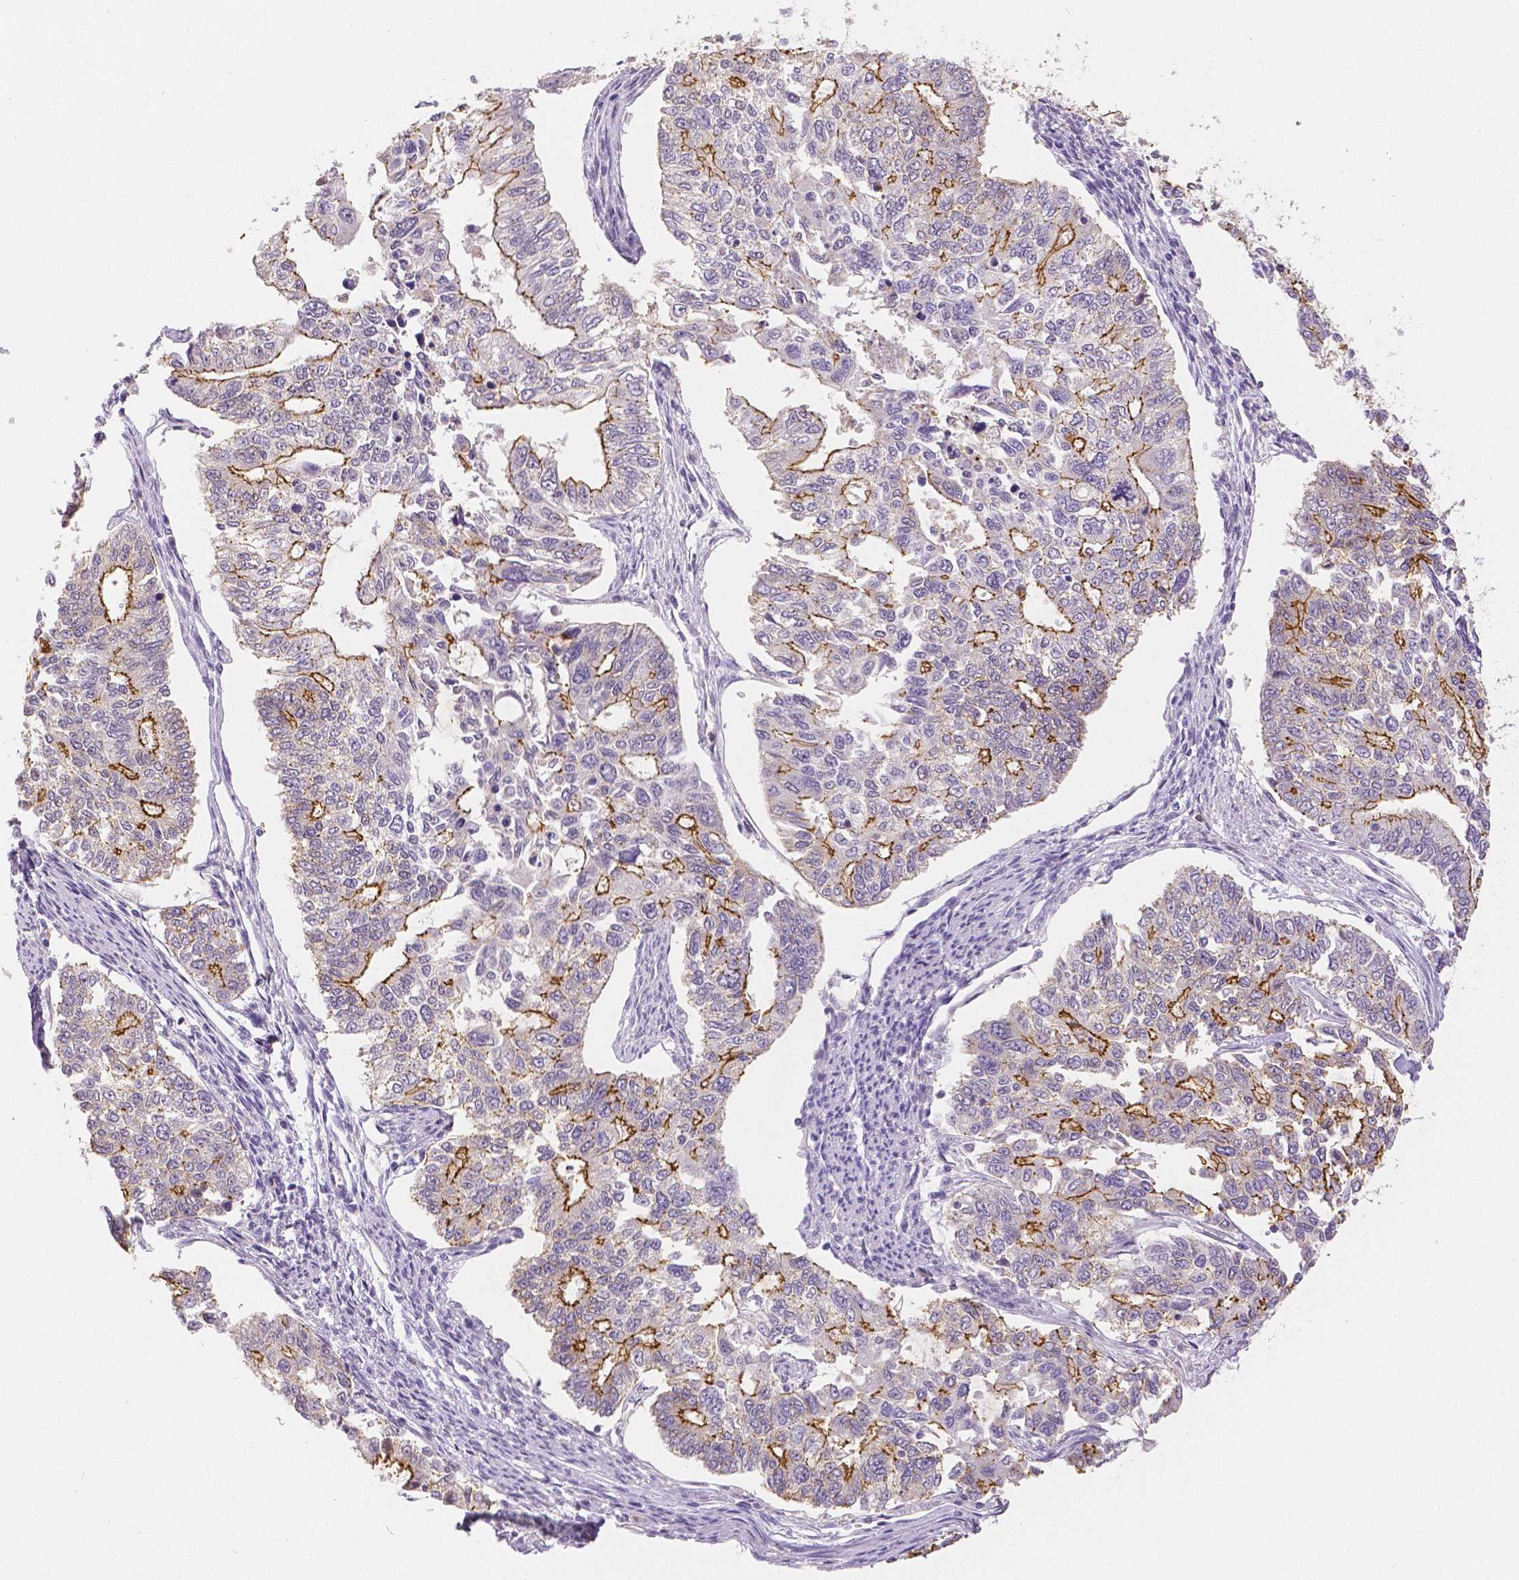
{"staining": {"intensity": "moderate", "quantity": "25%-75%", "location": "cytoplasmic/membranous"}, "tissue": "endometrial cancer", "cell_type": "Tumor cells", "image_type": "cancer", "snomed": [{"axis": "morphology", "description": "Adenocarcinoma, NOS"}, {"axis": "topography", "description": "Uterus"}], "caption": "Adenocarcinoma (endometrial) stained for a protein (brown) exhibits moderate cytoplasmic/membranous positive staining in approximately 25%-75% of tumor cells.", "gene": "OCLN", "patient": {"sex": "female", "age": 59}}